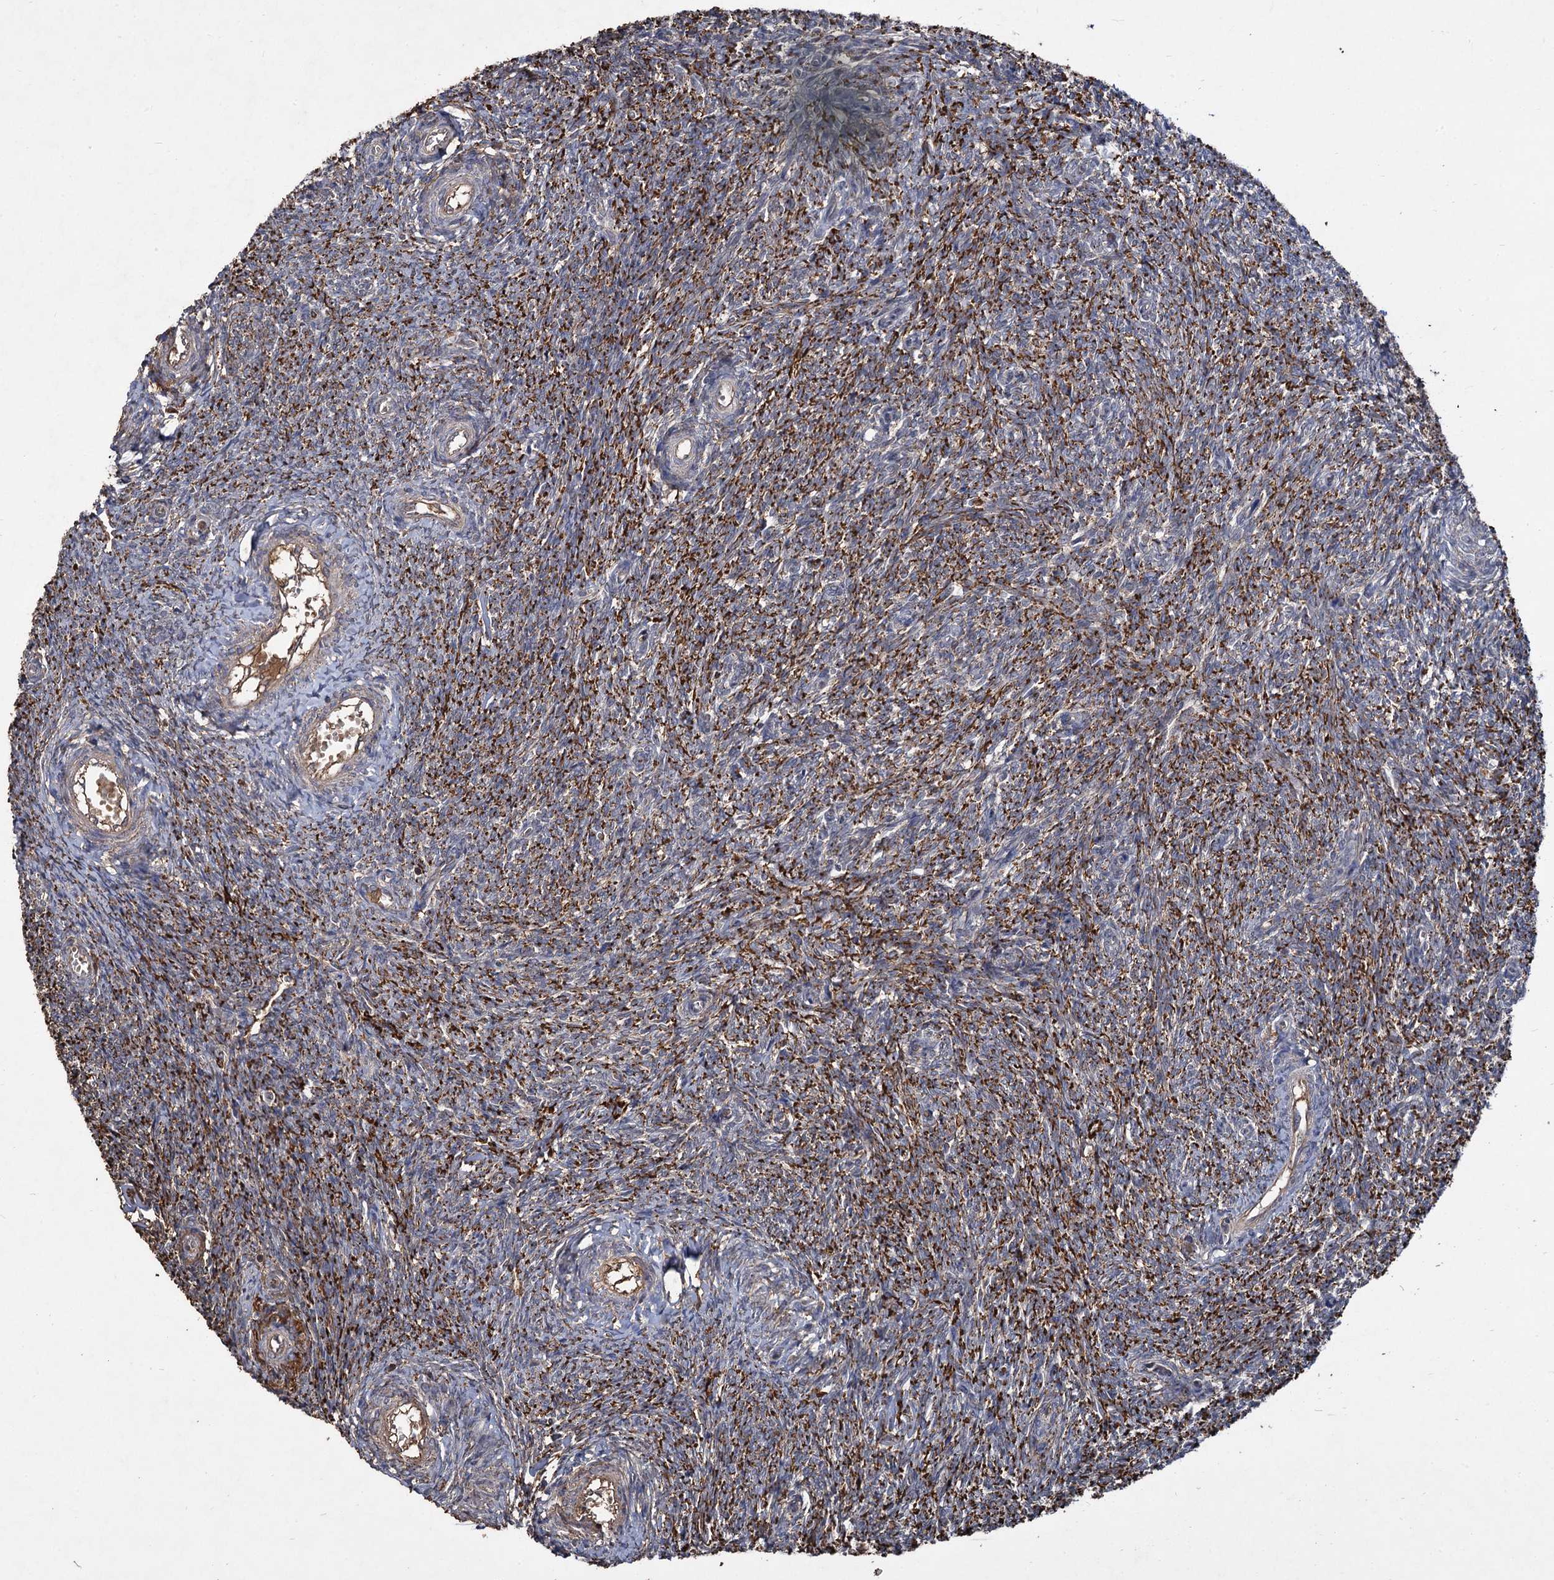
{"staining": {"intensity": "strong", "quantity": ">75%", "location": "cytoplasmic/membranous"}, "tissue": "ovary", "cell_type": "Follicle cells", "image_type": "normal", "snomed": [{"axis": "morphology", "description": "Normal tissue, NOS"}, {"axis": "topography", "description": "Ovary"}], "caption": "Immunohistochemistry (IHC) staining of unremarkable ovary, which reveals high levels of strong cytoplasmic/membranous expression in approximately >75% of follicle cells indicating strong cytoplasmic/membranous protein staining. The staining was performed using DAB (3,3'-diaminobenzidine) (brown) for protein detection and nuclei were counterstained in hematoxylin (blue).", "gene": "GCLC", "patient": {"sex": "female", "age": 44}}